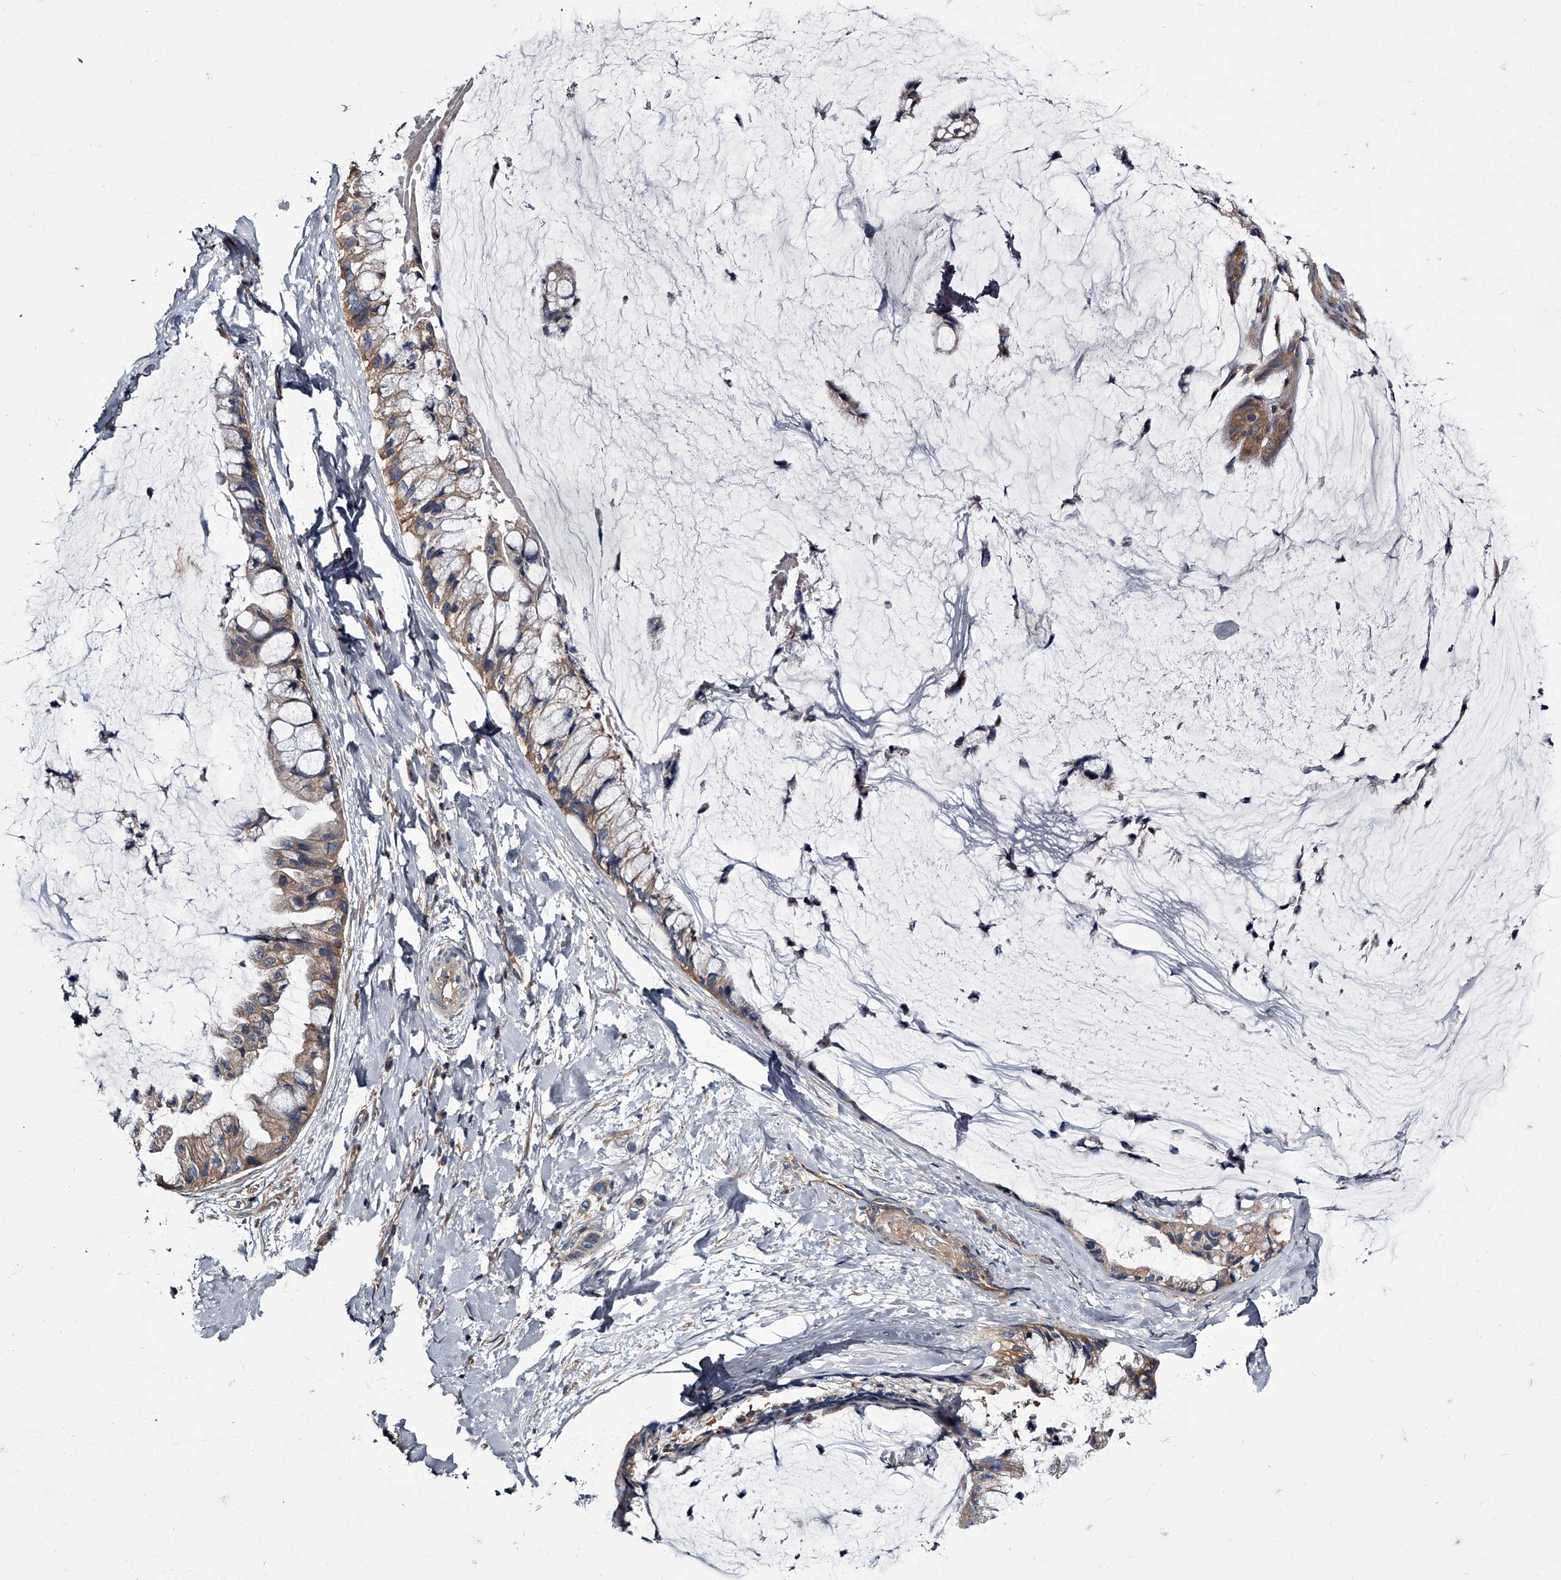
{"staining": {"intensity": "weak", "quantity": ">75%", "location": "cytoplasmic/membranous"}, "tissue": "ovarian cancer", "cell_type": "Tumor cells", "image_type": "cancer", "snomed": [{"axis": "morphology", "description": "Cystadenocarcinoma, mucinous, NOS"}, {"axis": "topography", "description": "Ovary"}], "caption": "Immunohistochemistry (DAB (3,3'-diaminobenzidine)) staining of mucinous cystadenocarcinoma (ovarian) reveals weak cytoplasmic/membranous protein positivity in about >75% of tumor cells. The staining was performed using DAB, with brown indicating positive protein expression. Nuclei are stained blue with hematoxylin.", "gene": "GAPVD1", "patient": {"sex": "female", "age": 39}}